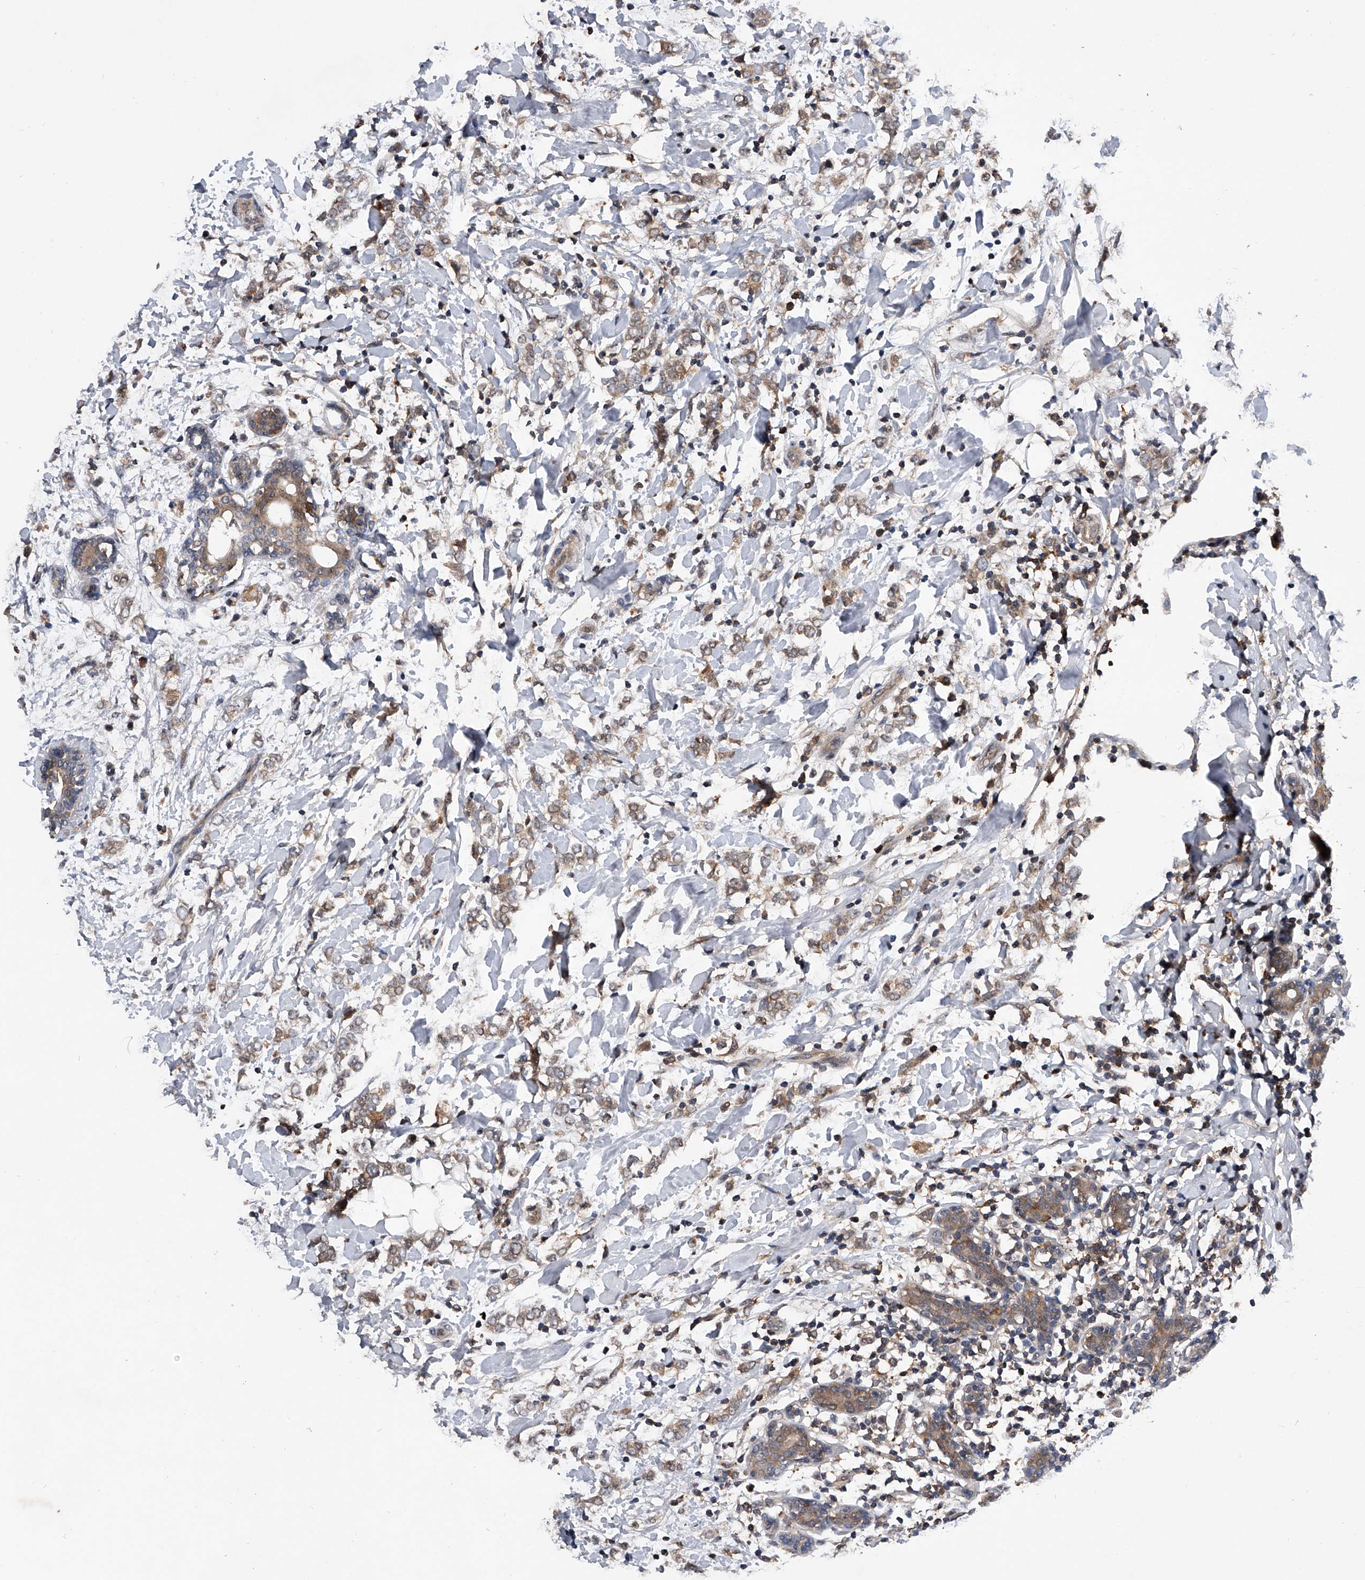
{"staining": {"intensity": "weak", "quantity": "25%-75%", "location": "cytoplasmic/membranous"}, "tissue": "breast cancer", "cell_type": "Tumor cells", "image_type": "cancer", "snomed": [{"axis": "morphology", "description": "Normal tissue, NOS"}, {"axis": "morphology", "description": "Lobular carcinoma"}, {"axis": "topography", "description": "Breast"}], "caption": "DAB immunohistochemical staining of human breast lobular carcinoma demonstrates weak cytoplasmic/membranous protein positivity in approximately 25%-75% of tumor cells.", "gene": "ZNF30", "patient": {"sex": "female", "age": 47}}